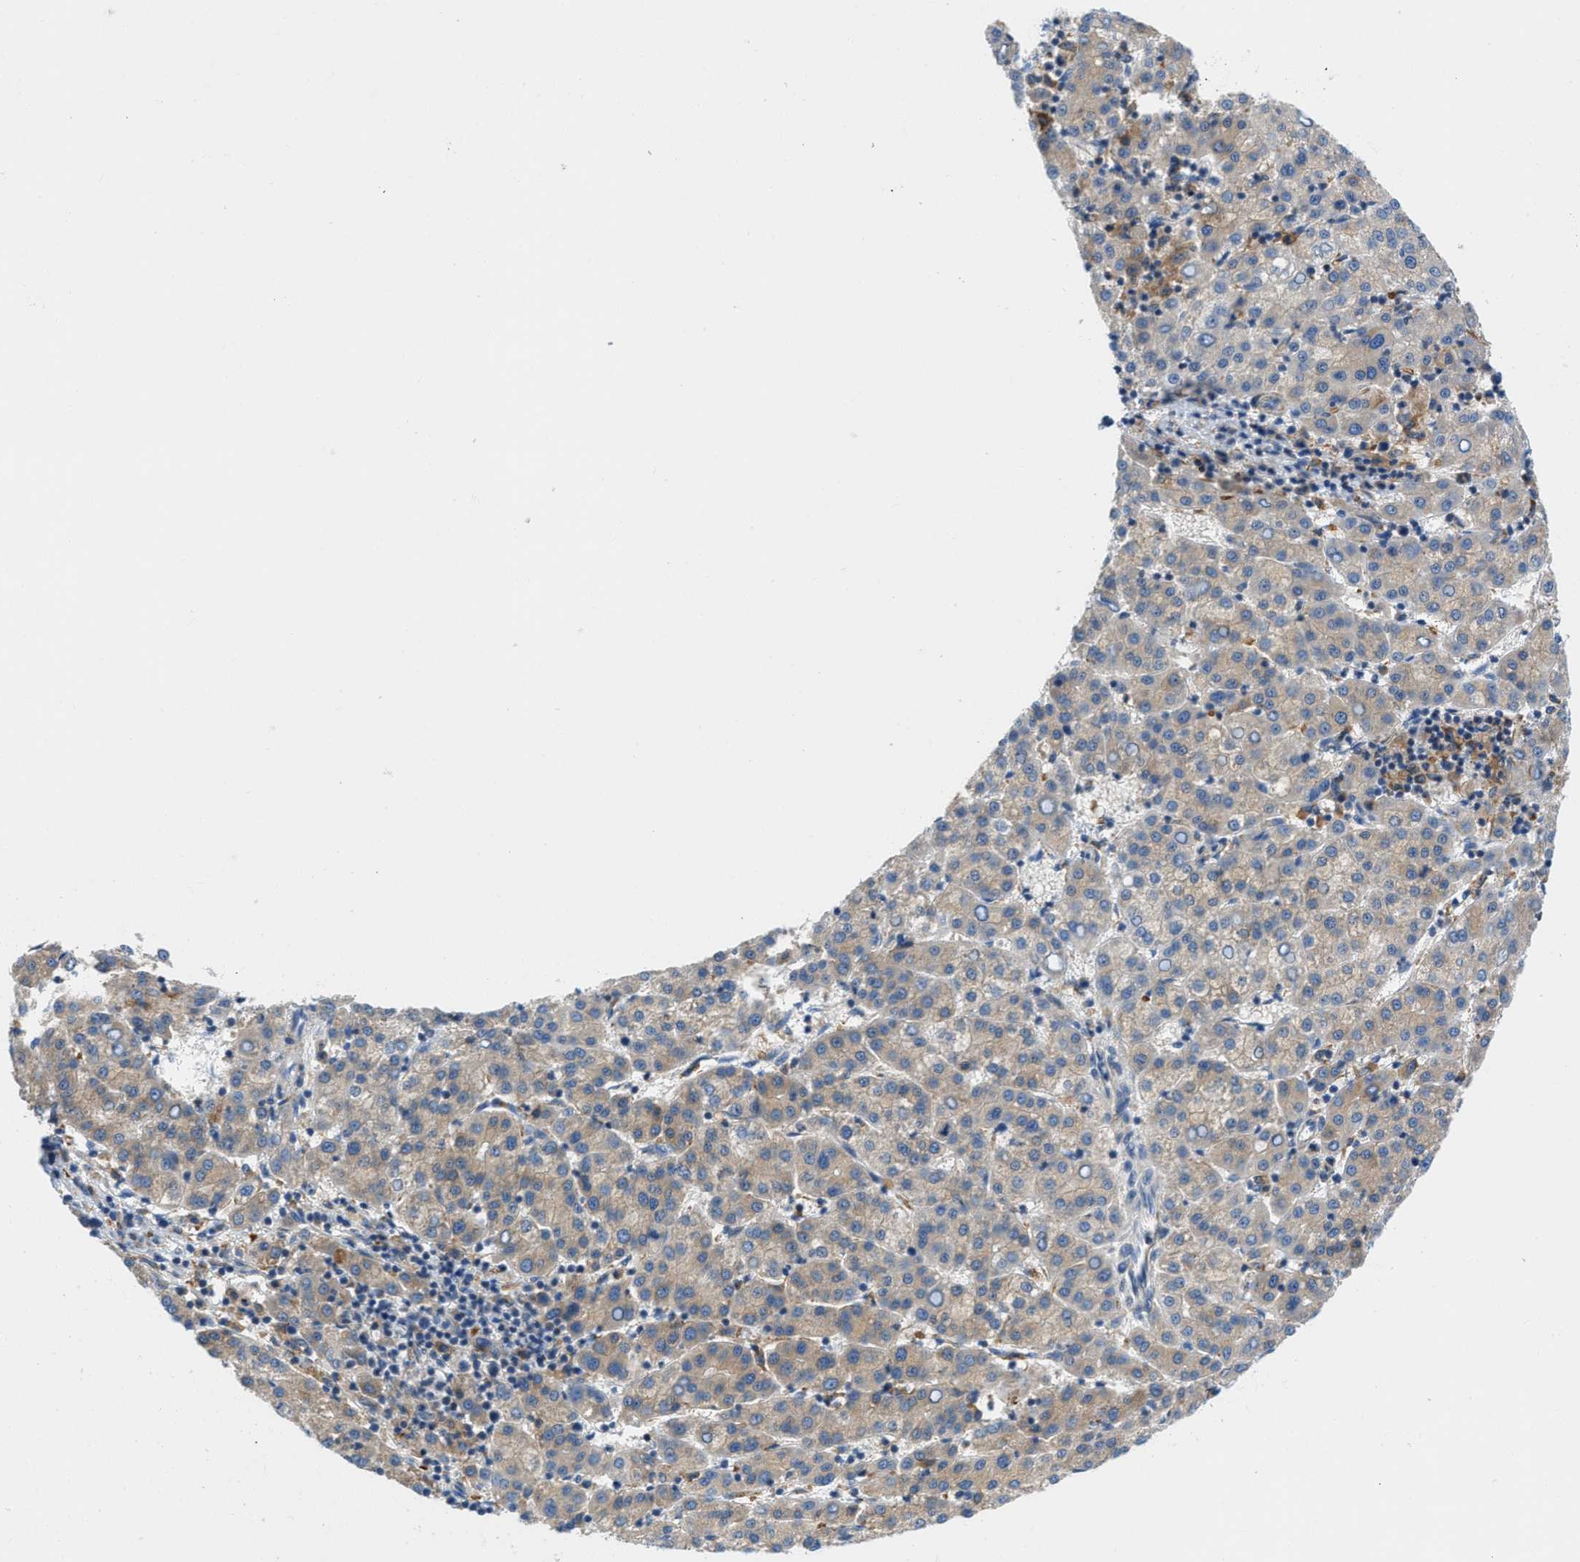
{"staining": {"intensity": "weak", "quantity": ">75%", "location": "cytoplasmic/membranous"}, "tissue": "liver cancer", "cell_type": "Tumor cells", "image_type": "cancer", "snomed": [{"axis": "morphology", "description": "Carcinoma, Hepatocellular, NOS"}, {"axis": "topography", "description": "Liver"}], "caption": "Liver cancer tissue displays weak cytoplasmic/membranous positivity in approximately >75% of tumor cells", "gene": "ZNF831", "patient": {"sex": "female", "age": 58}}